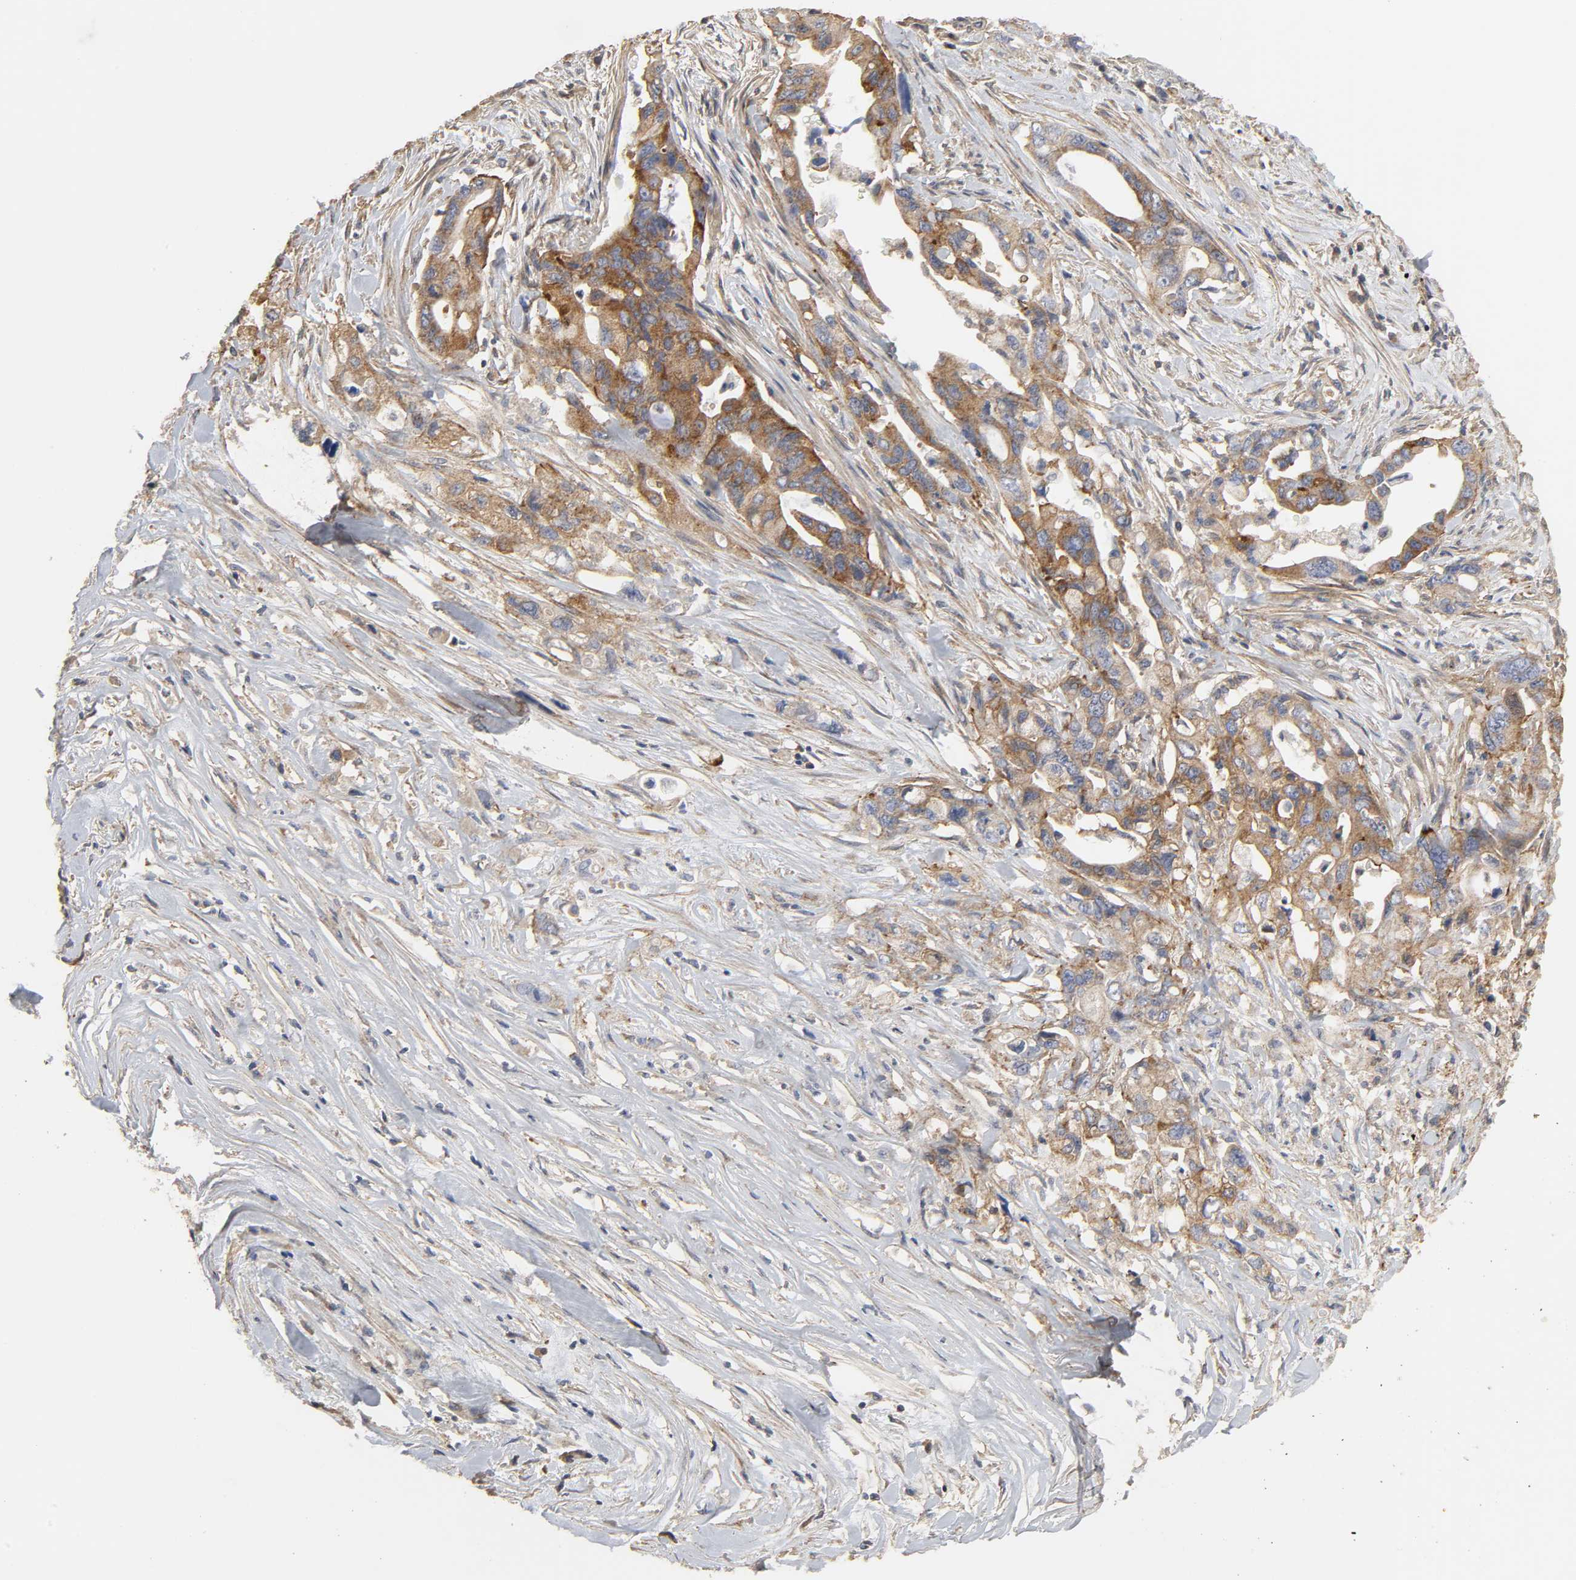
{"staining": {"intensity": "strong", "quantity": ">75%", "location": "cytoplasmic/membranous"}, "tissue": "pancreatic cancer", "cell_type": "Tumor cells", "image_type": "cancer", "snomed": [{"axis": "morphology", "description": "Normal tissue, NOS"}, {"axis": "topography", "description": "Pancreas"}], "caption": "This is an image of immunohistochemistry staining of pancreatic cancer, which shows strong positivity in the cytoplasmic/membranous of tumor cells.", "gene": "SH3GLB1", "patient": {"sex": "male", "age": 42}}